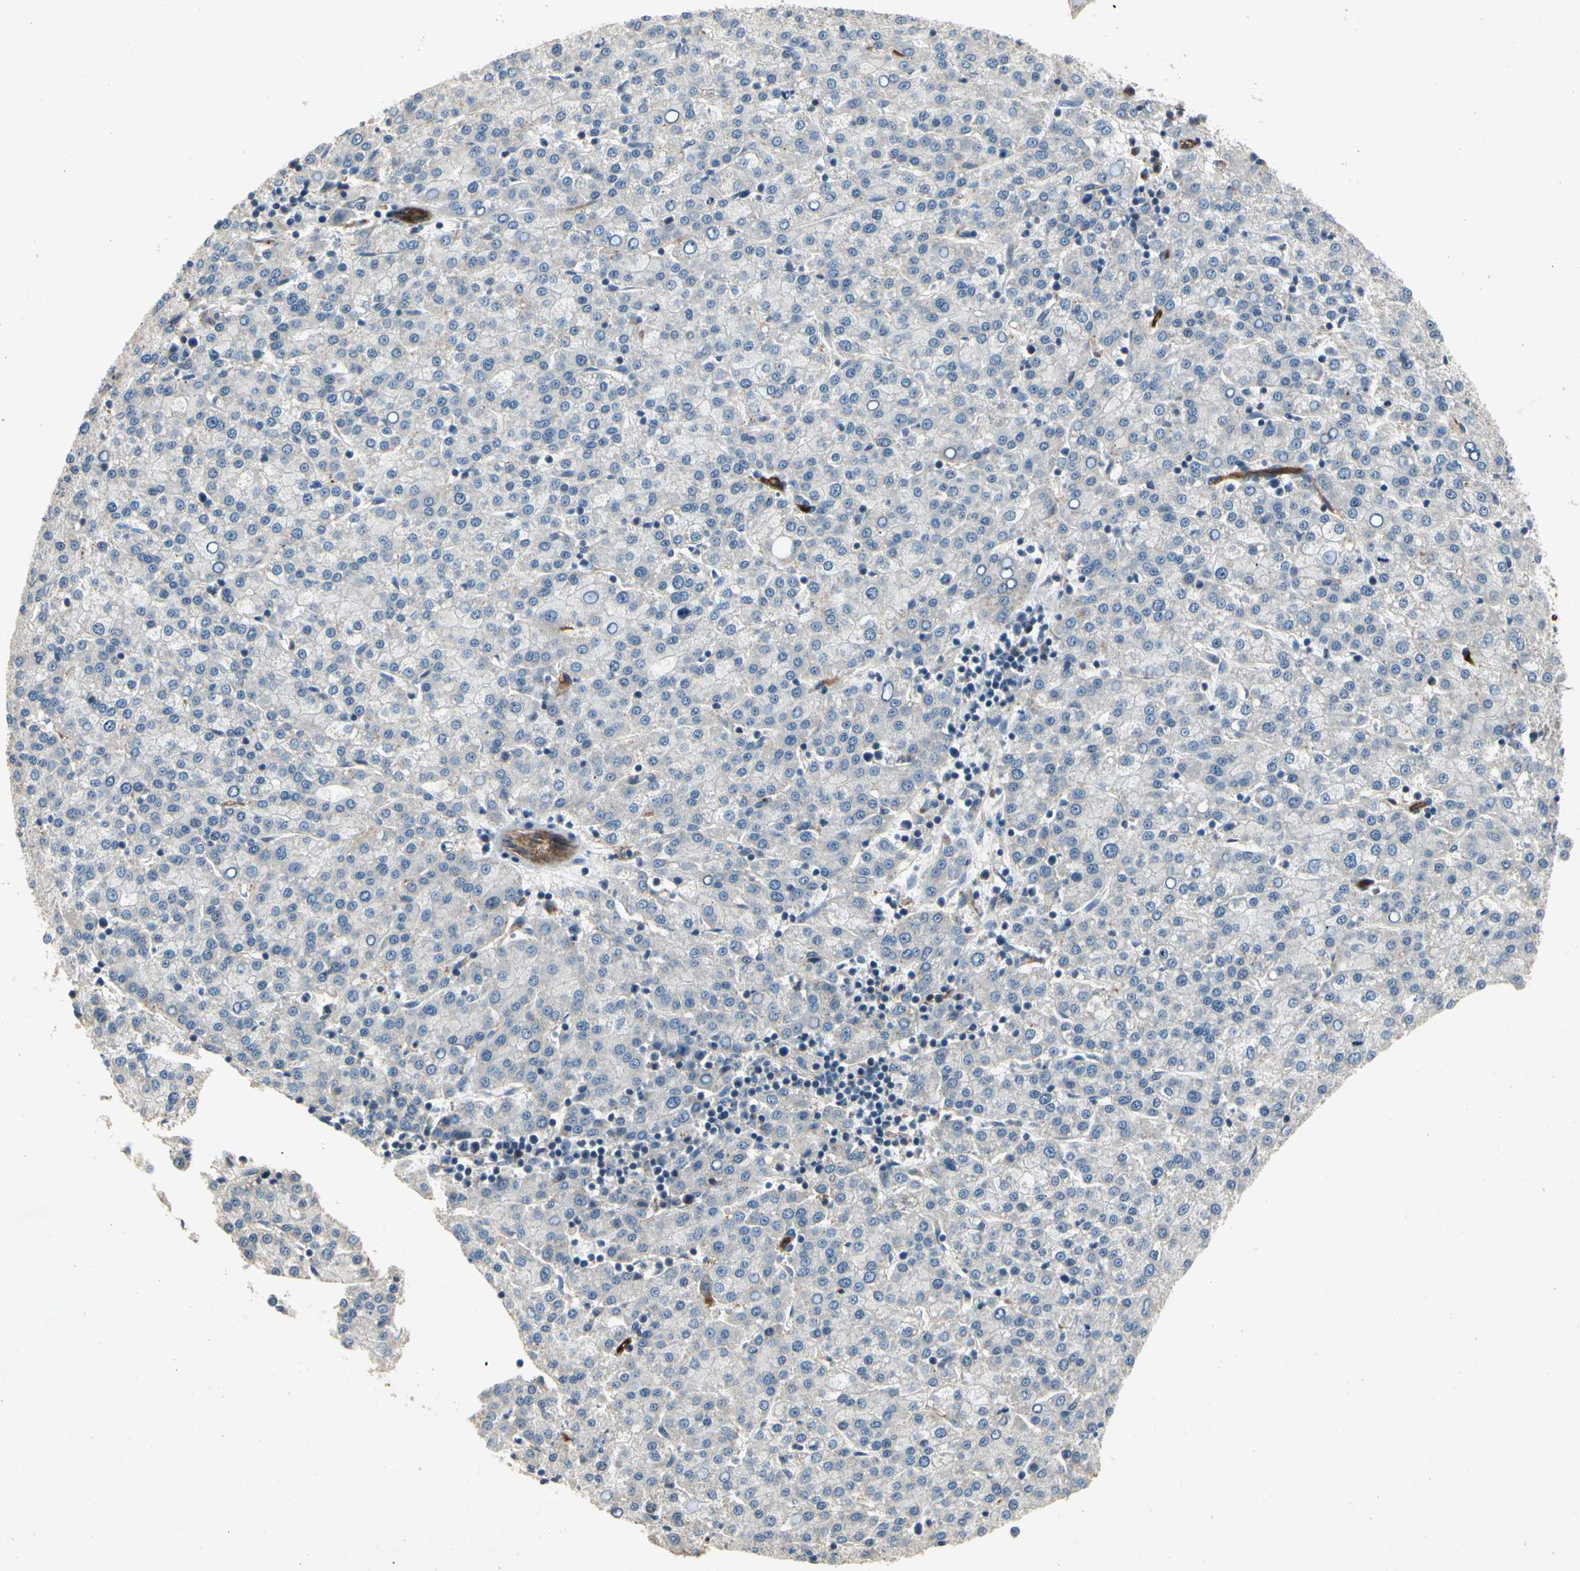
{"staining": {"intensity": "negative", "quantity": "none", "location": "none"}, "tissue": "liver cancer", "cell_type": "Tumor cells", "image_type": "cancer", "snomed": [{"axis": "morphology", "description": "Carcinoma, Hepatocellular, NOS"}, {"axis": "topography", "description": "Liver"}], "caption": "DAB immunohistochemical staining of hepatocellular carcinoma (liver) displays no significant expression in tumor cells. (DAB immunohistochemistry with hematoxylin counter stain).", "gene": "ALPL", "patient": {"sex": "female", "age": 58}}